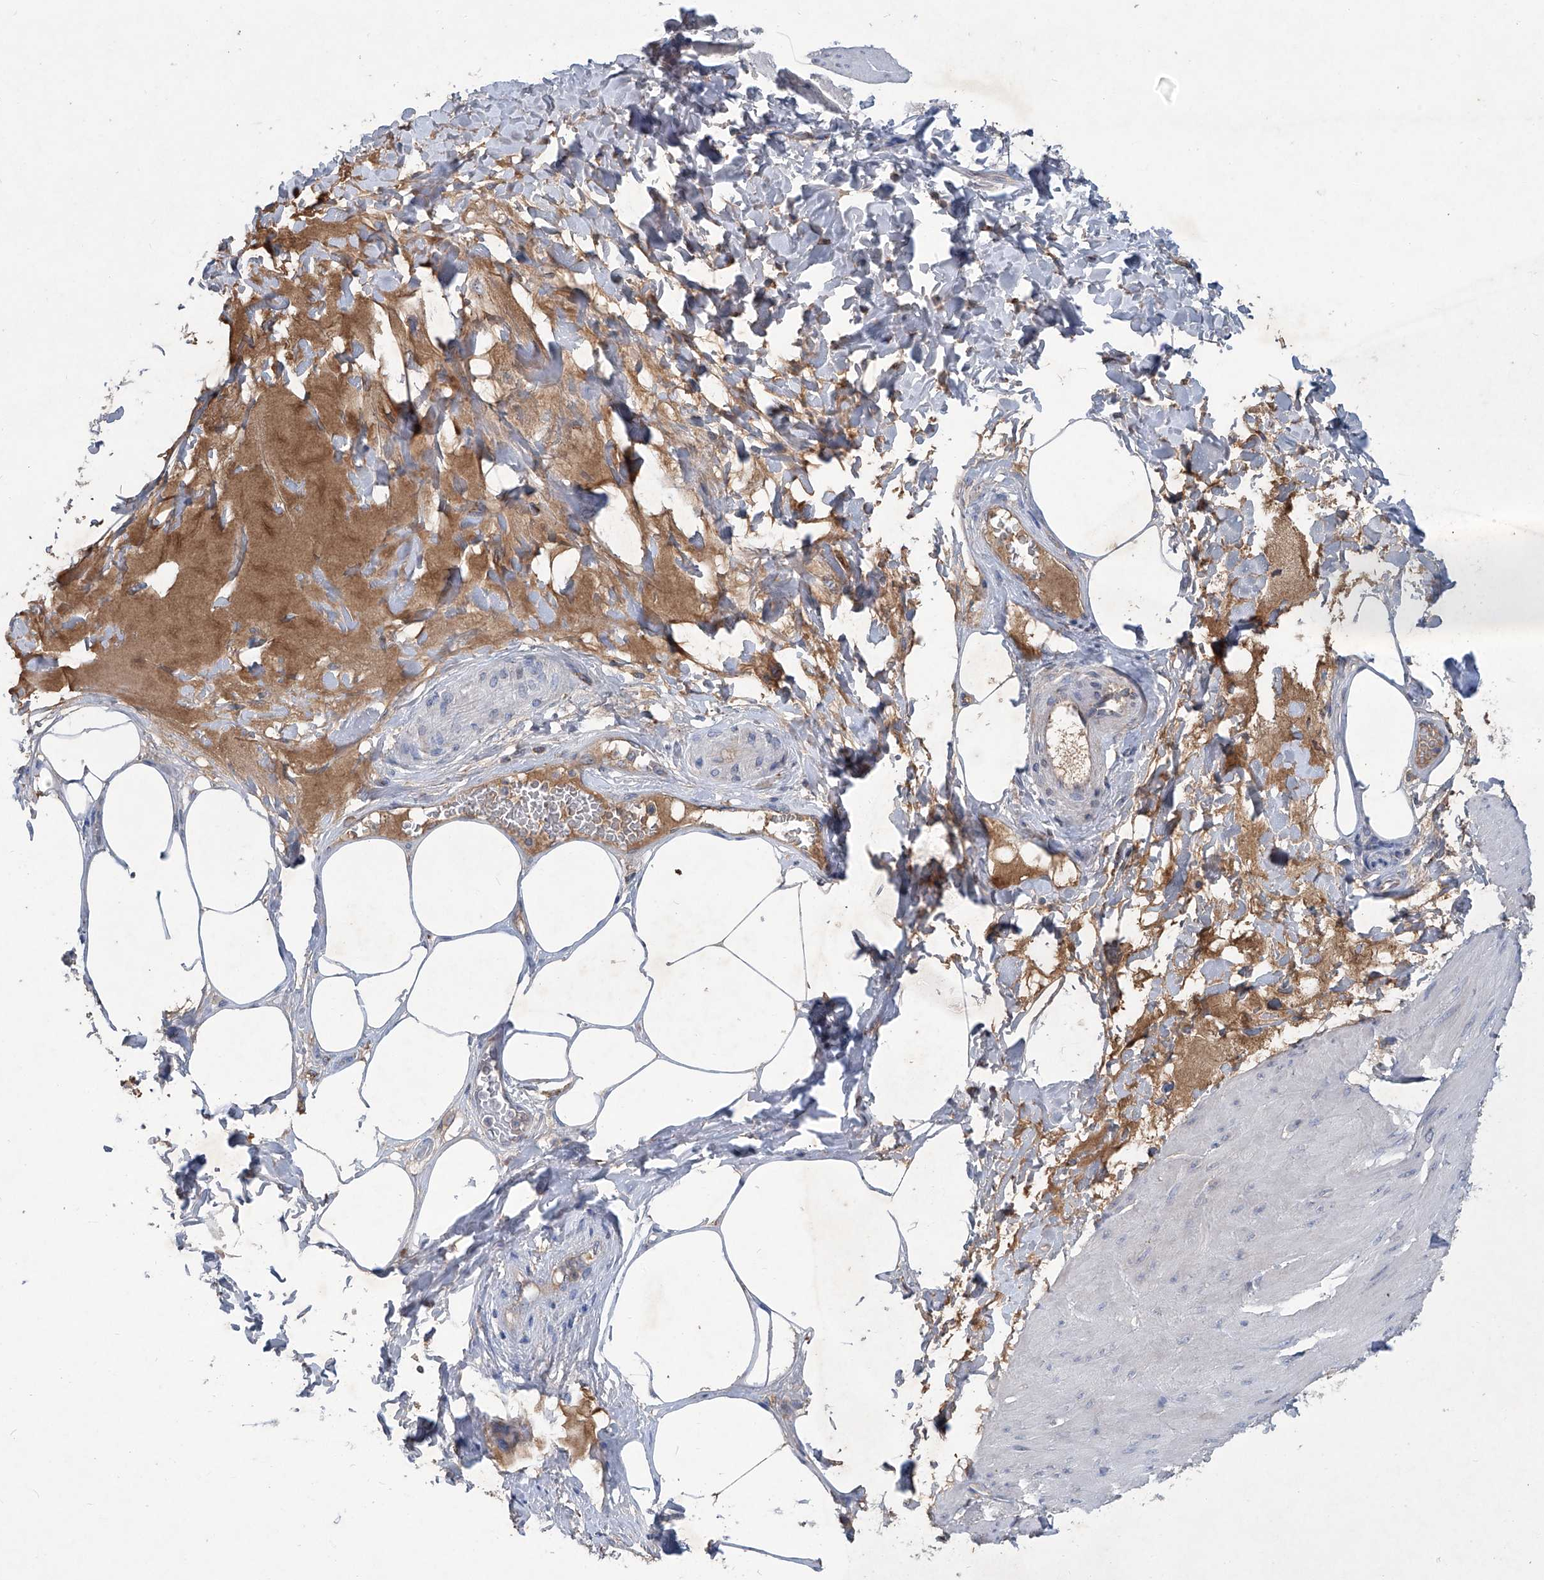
{"staining": {"intensity": "negative", "quantity": "none", "location": "none"}, "tissue": "smooth muscle", "cell_type": "Smooth muscle cells", "image_type": "normal", "snomed": [{"axis": "morphology", "description": "Urothelial carcinoma, High grade"}, {"axis": "topography", "description": "Urinary bladder"}], "caption": "Immunohistochemistry (IHC) histopathology image of normal smooth muscle stained for a protein (brown), which displays no staining in smooth muscle cells. The staining was performed using DAB (3,3'-diaminobenzidine) to visualize the protein expression in brown, while the nuclei were stained in blue with hematoxylin (Magnification: 20x).", "gene": "PCSK5", "patient": {"sex": "male", "age": 46}}